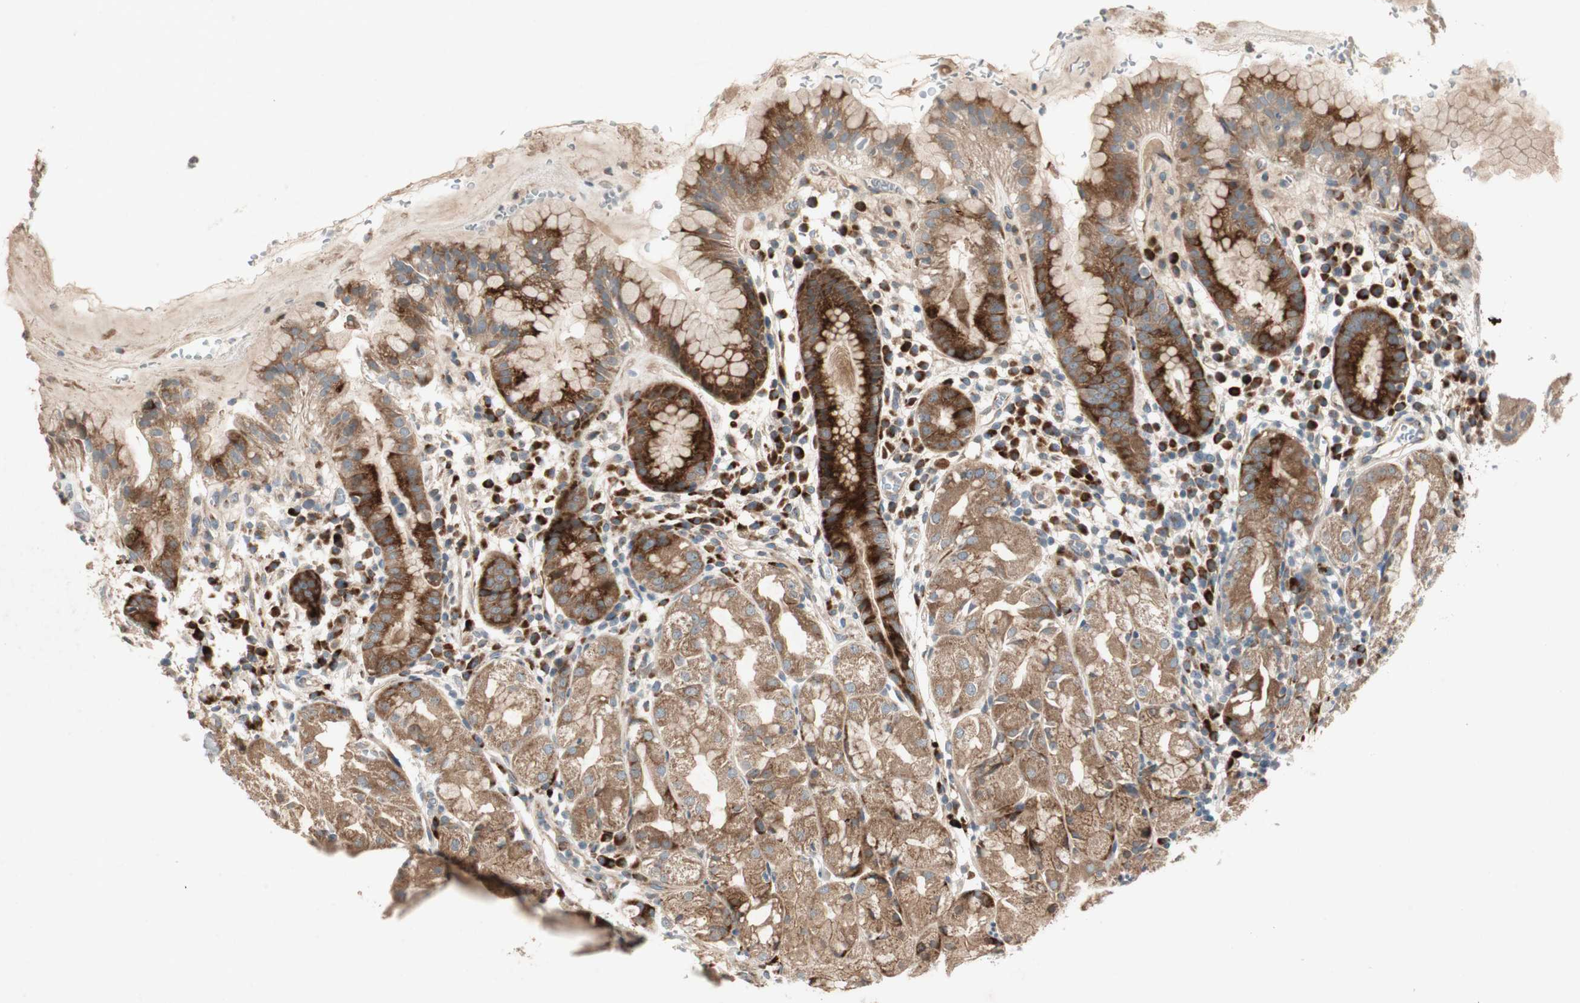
{"staining": {"intensity": "strong", "quantity": ">75%", "location": "cytoplasmic/membranous"}, "tissue": "stomach", "cell_type": "Glandular cells", "image_type": "normal", "snomed": [{"axis": "morphology", "description": "Normal tissue, NOS"}, {"axis": "topography", "description": "Stomach"}, {"axis": "topography", "description": "Stomach, lower"}], "caption": "IHC histopathology image of normal human stomach stained for a protein (brown), which demonstrates high levels of strong cytoplasmic/membranous expression in about >75% of glandular cells.", "gene": "APOO", "patient": {"sex": "female", "age": 75}}